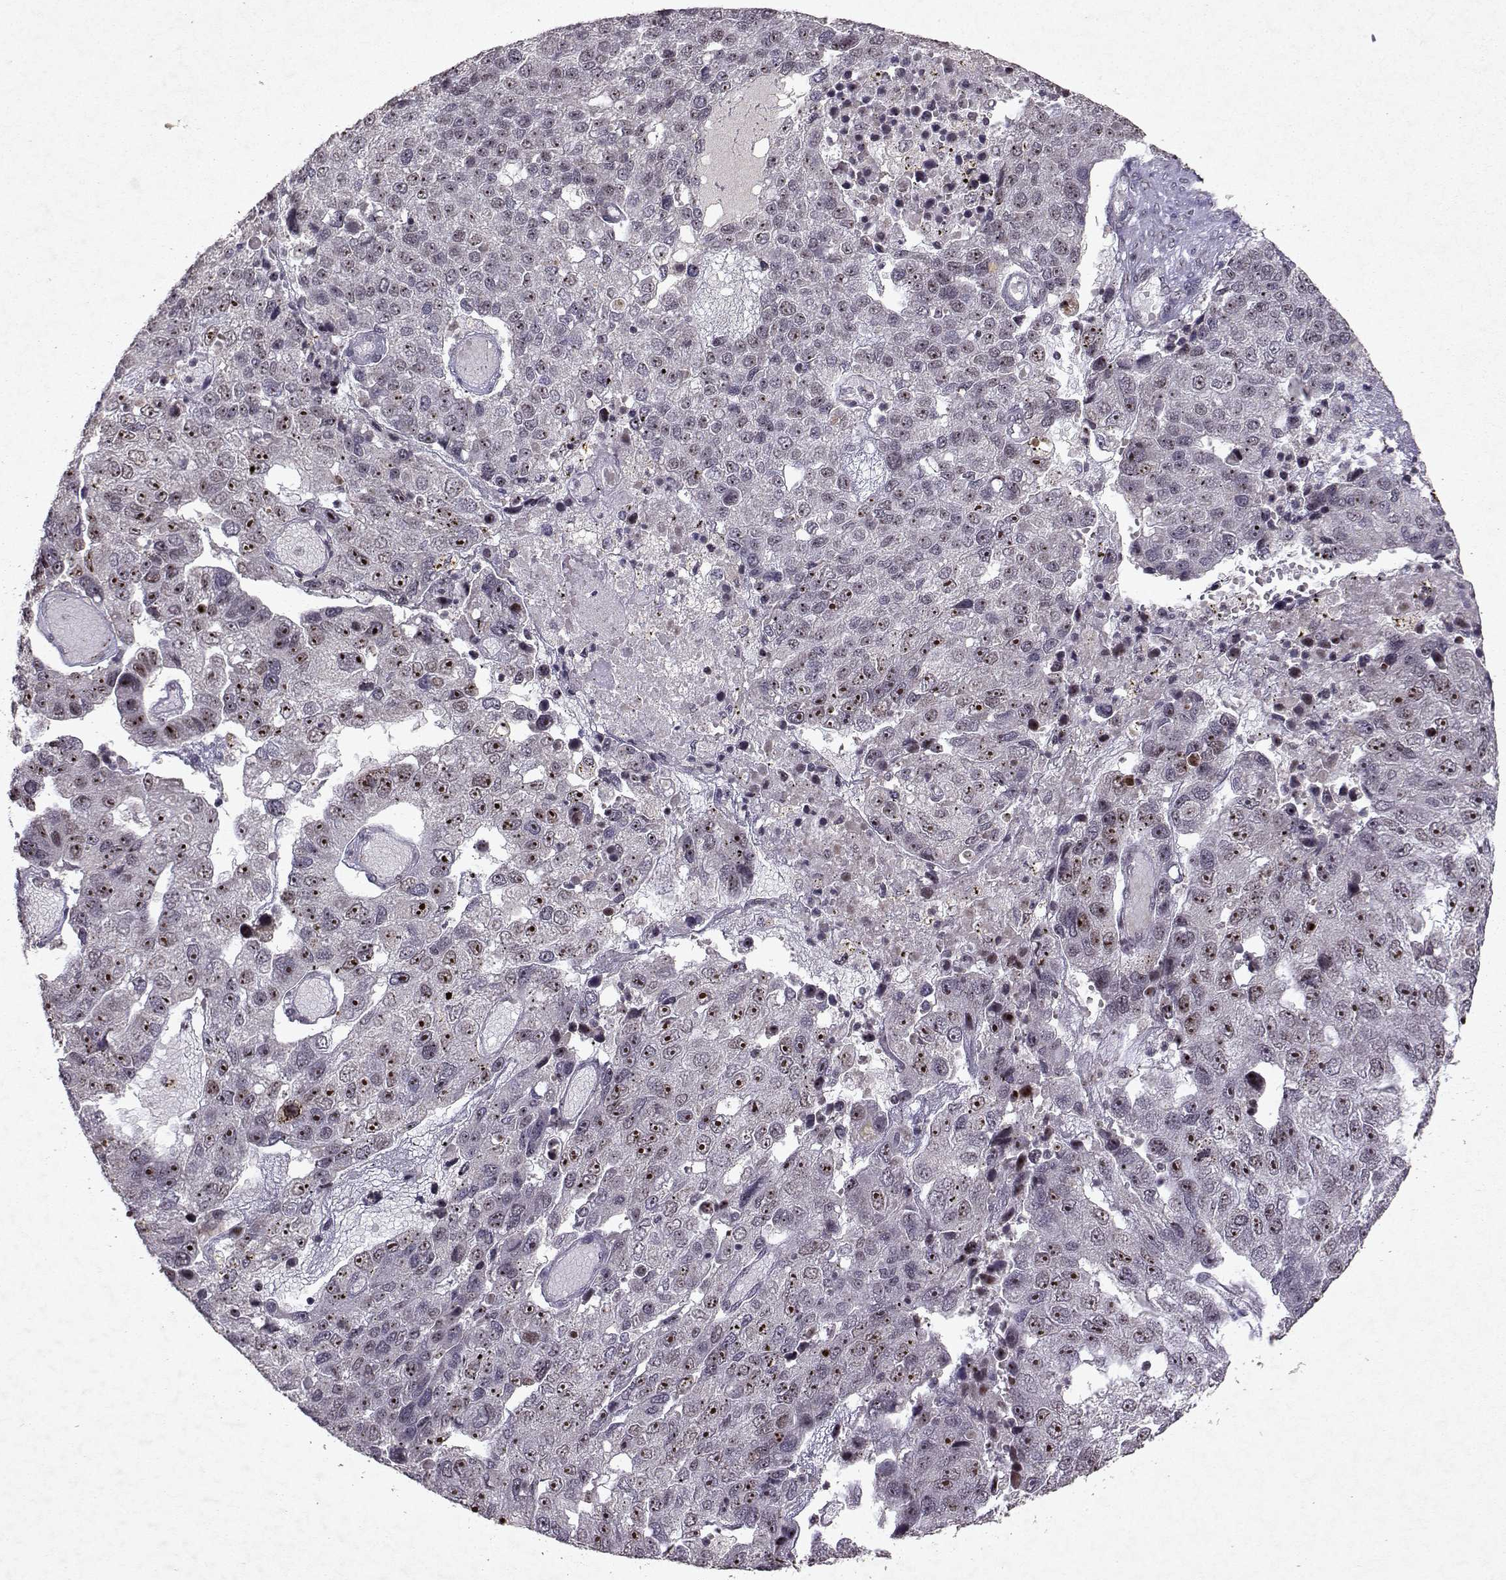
{"staining": {"intensity": "moderate", "quantity": "25%-75%", "location": "nuclear"}, "tissue": "pancreatic cancer", "cell_type": "Tumor cells", "image_type": "cancer", "snomed": [{"axis": "morphology", "description": "Adenocarcinoma, NOS"}, {"axis": "topography", "description": "Pancreas"}], "caption": "DAB immunohistochemical staining of human pancreatic adenocarcinoma displays moderate nuclear protein positivity in approximately 25%-75% of tumor cells.", "gene": "DDX56", "patient": {"sex": "female", "age": 61}}